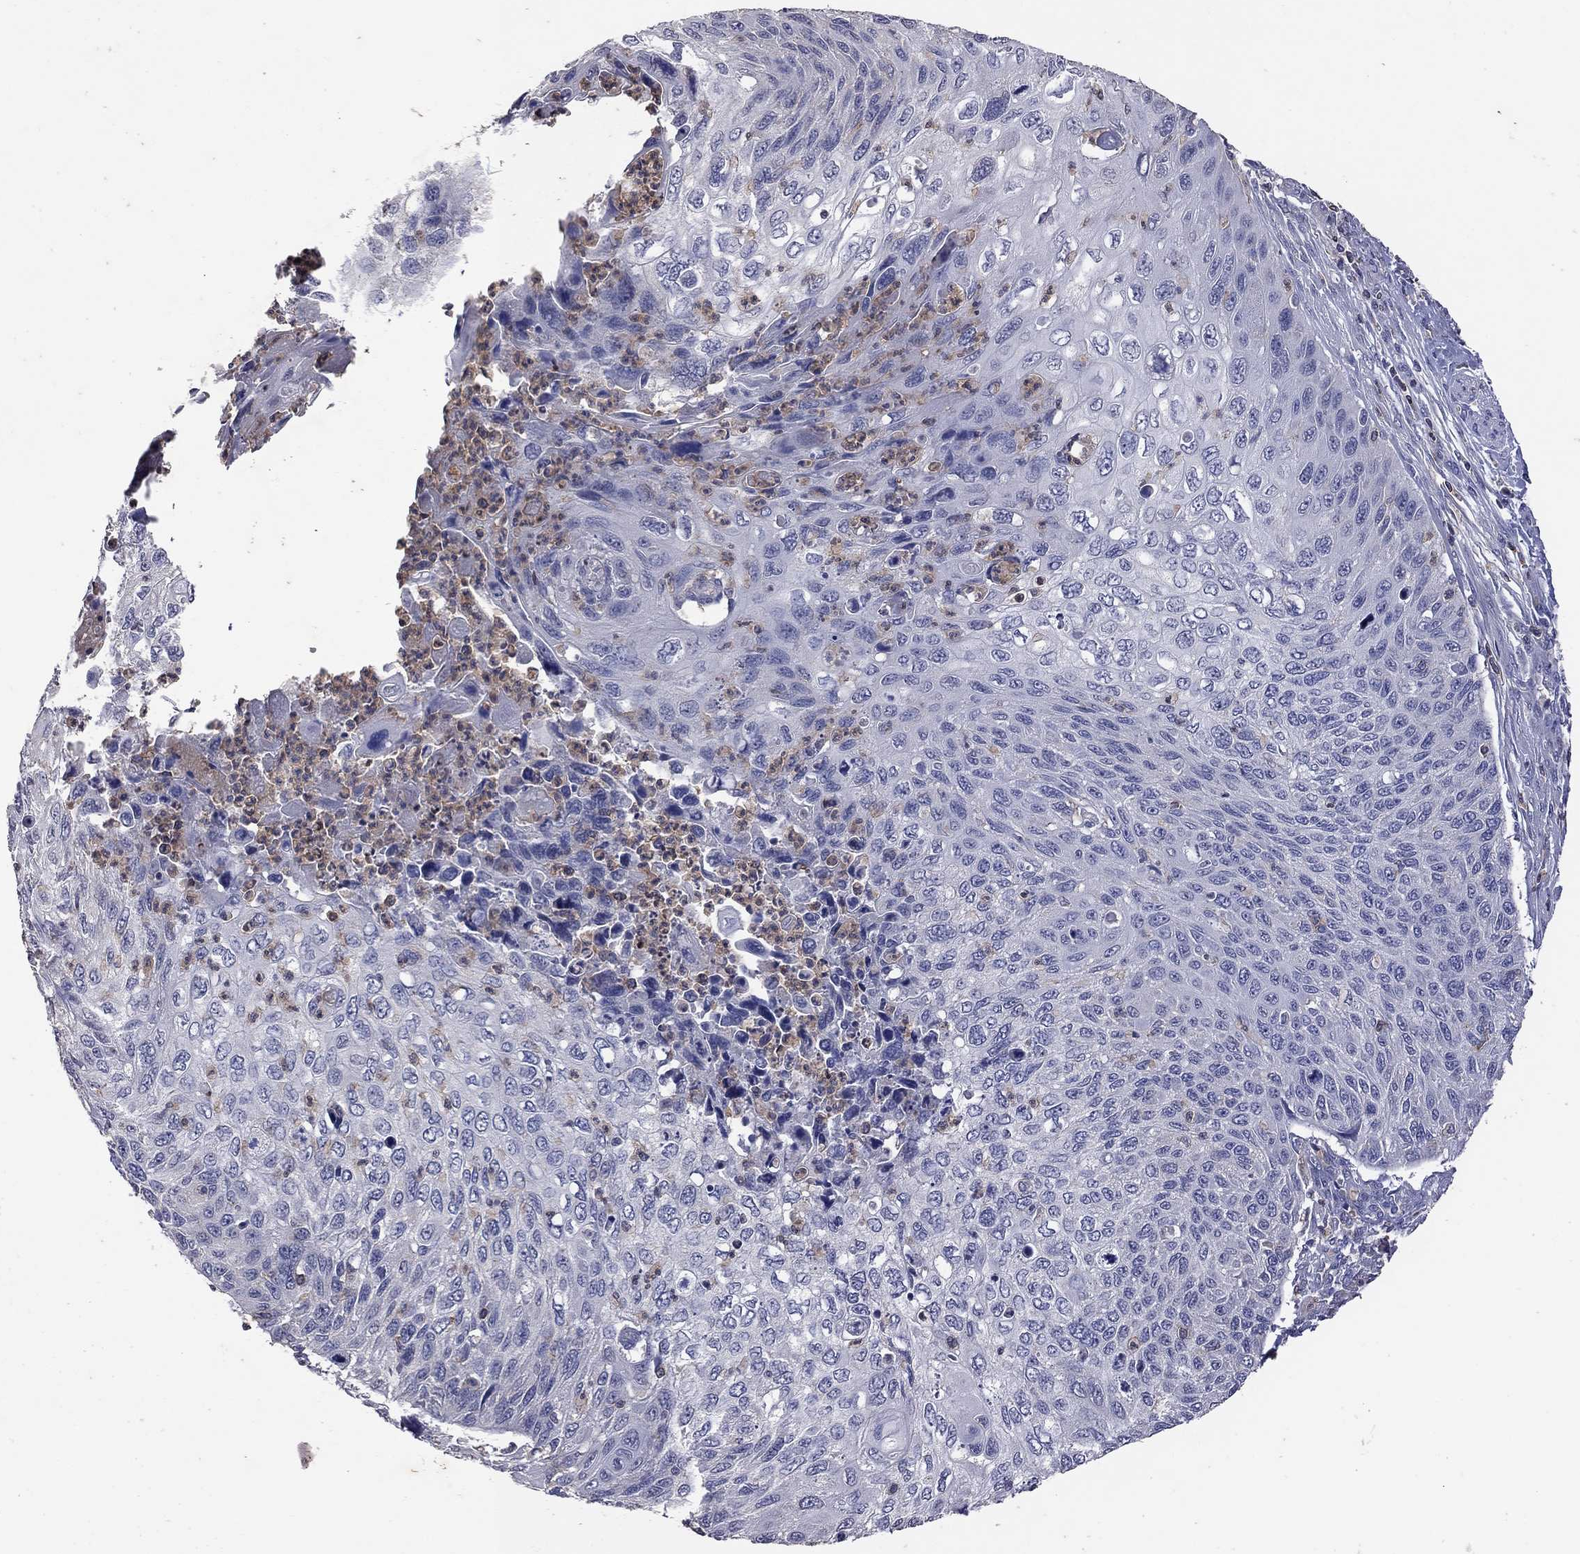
{"staining": {"intensity": "negative", "quantity": "none", "location": "none"}, "tissue": "cervical cancer", "cell_type": "Tumor cells", "image_type": "cancer", "snomed": [{"axis": "morphology", "description": "Squamous cell carcinoma, NOS"}, {"axis": "topography", "description": "Cervix"}], "caption": "DAB (3,3'-diaminobenzidine) immunohistochemical staining of human cervical squamous cell carcinoma reveals no significant staining in tumor cells.", "gene": "IPCEF1", "patient": {"sex": "female", "age": 70}}